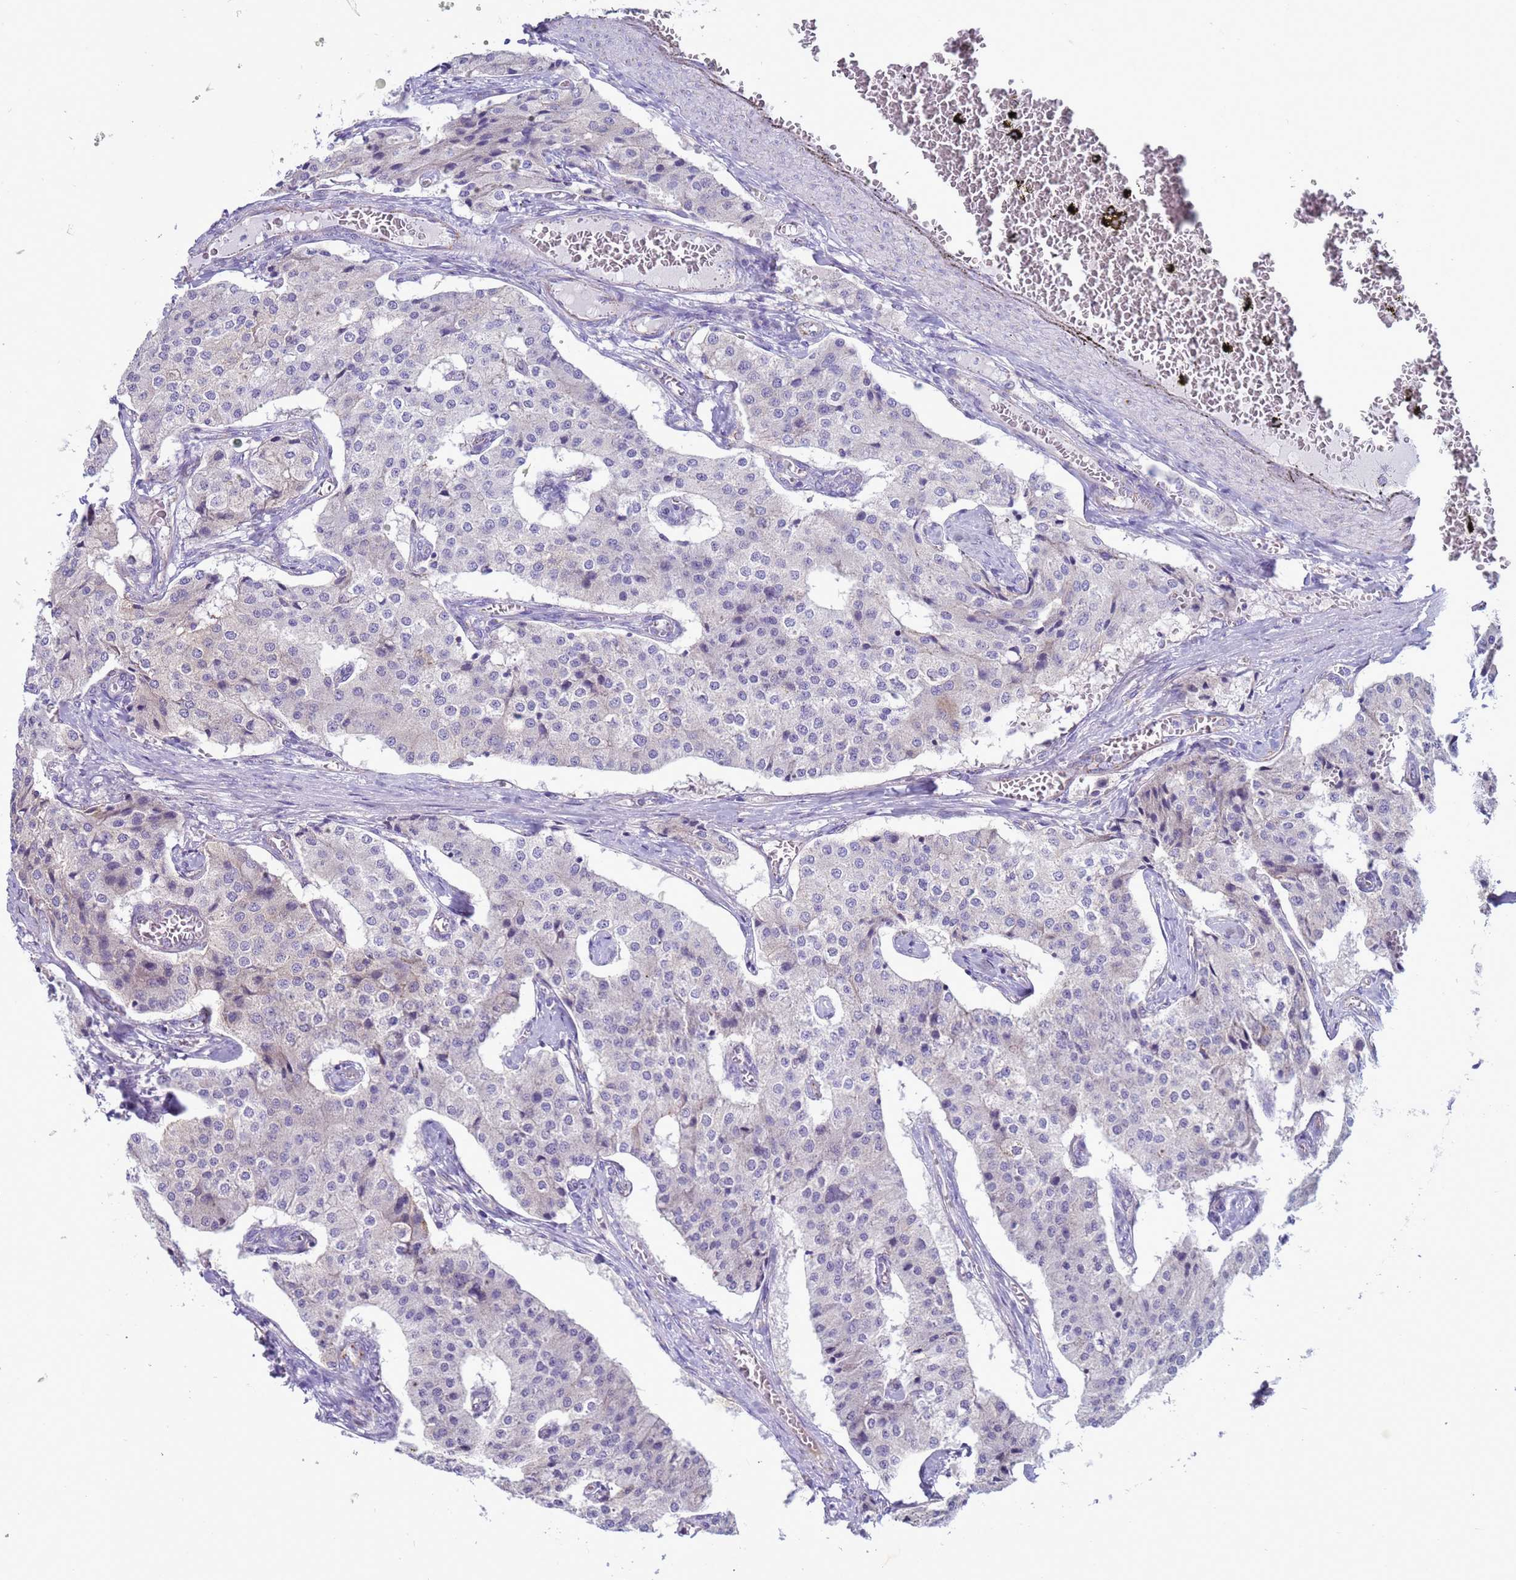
{"staining": {"intensity": "negative", "quantity": "none", "location": "none"}, "tissue": "carcinoid", "cell_type": "Tumor cells", "image_type": "cancer", "snomed": [{"axis": "morphology", "description": "Carcinoid, malignant, NOS"}, {"axis": "topography", "description": "Colon"}], "caption": "This photomicrograph is of carcinoid stained with IHC to label a protein in brown with the nuclei are counter-stained blue. There is no positivity in tumor cells.", "gene": "NCALD", "patient": {"sex": "female", "age": 52}}